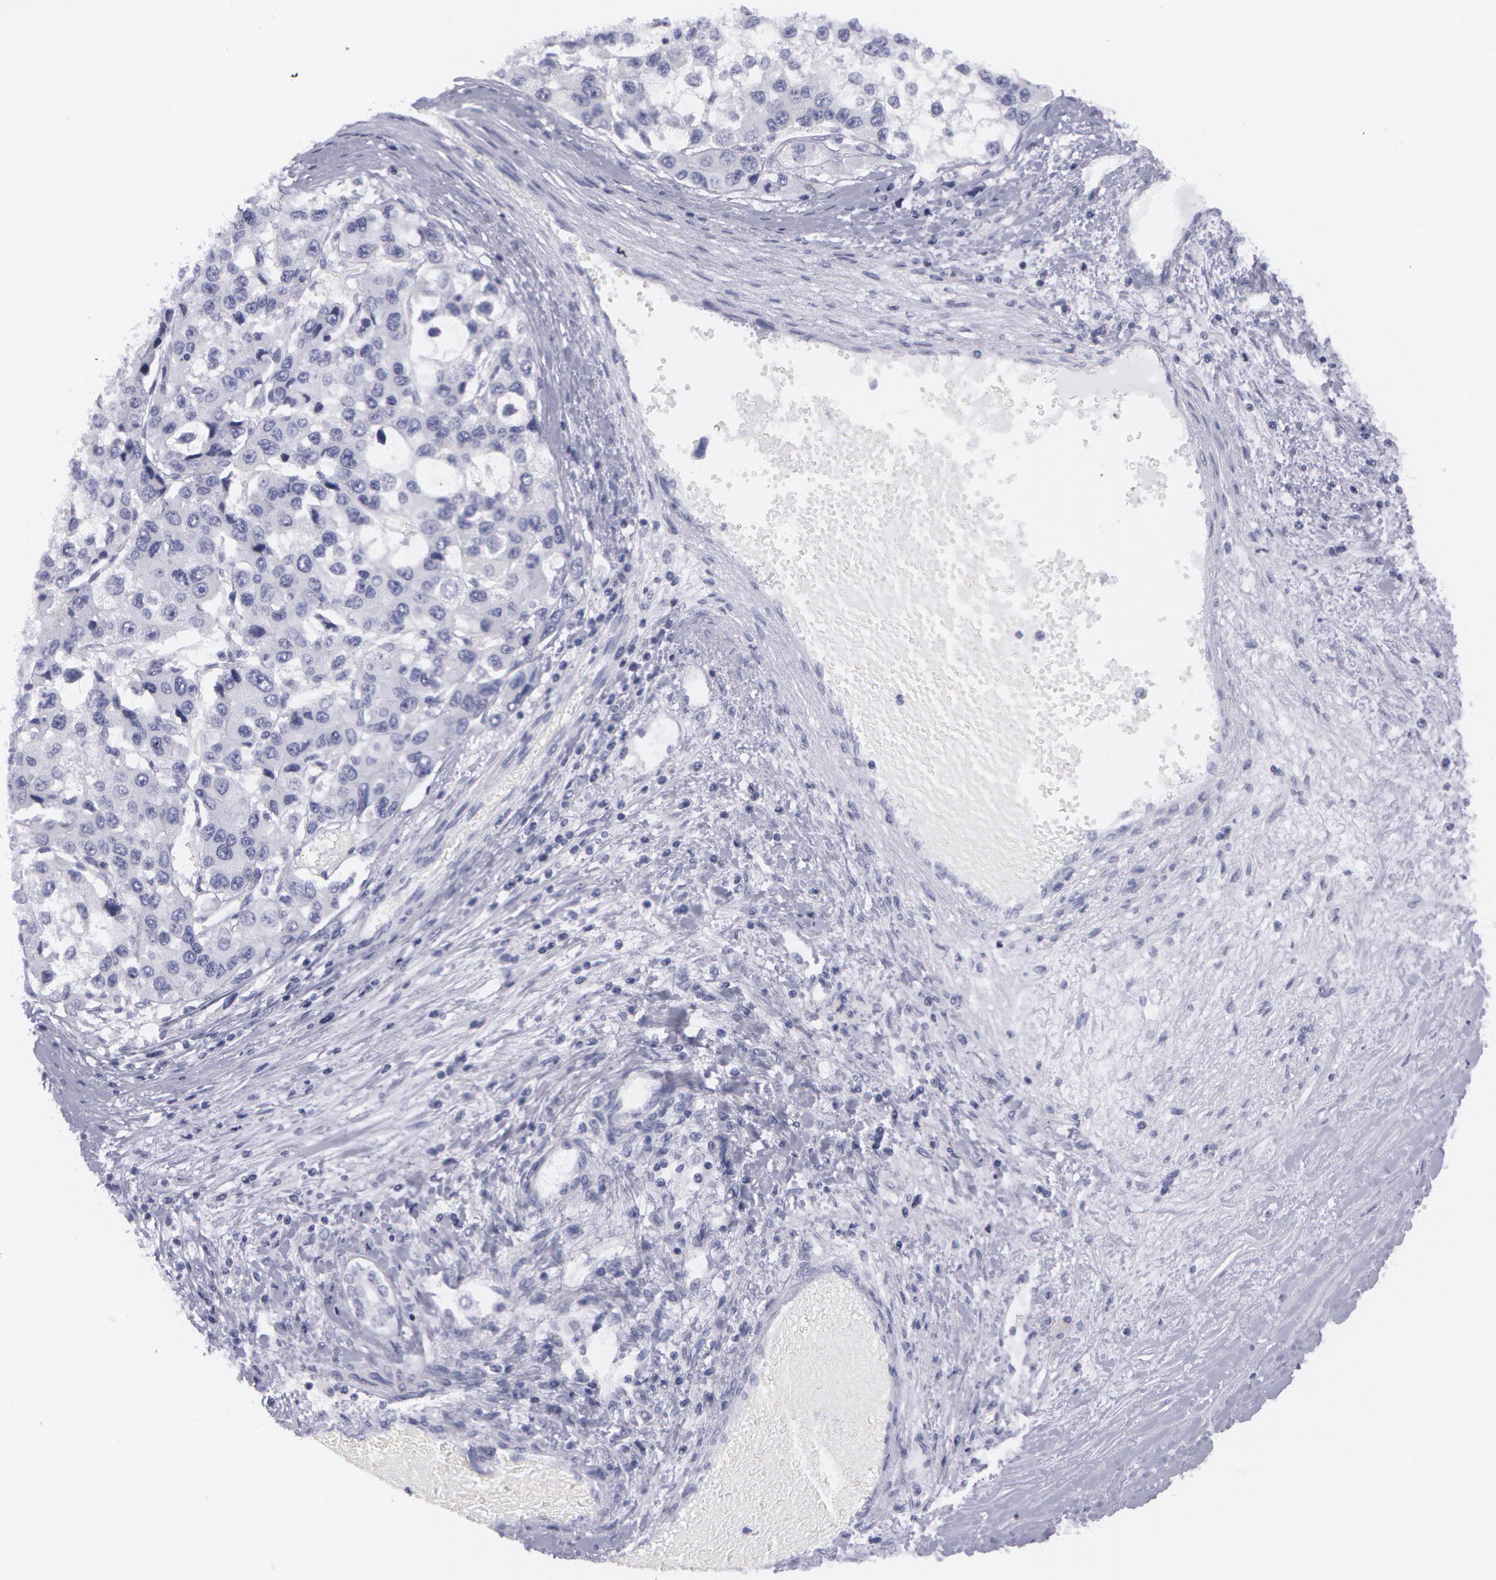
{"staining": {"intensity": "negative", "quantity": "none", "location": "none"}, "tissue": "liver cancer", "cell_type": "Tumor cells", "image_type": "cancer", "snomed": [{"axis": "morphology", "description": "Carcinoma, Hepatocellular, NOS"}, {"axis": "topography", "description": "Liver"}], "caption": "A micrograph of human liver cancer (hepatocellular carcinoma) is negative for staining in tumor cells. Brightfield microscopy of immunohistochemistry (IHC) stained with DAB (brown) and hematoxylin (blue), captured at high magnification.", "gene": "AMACR", "patient": {"sex": "female", "age": 66}}